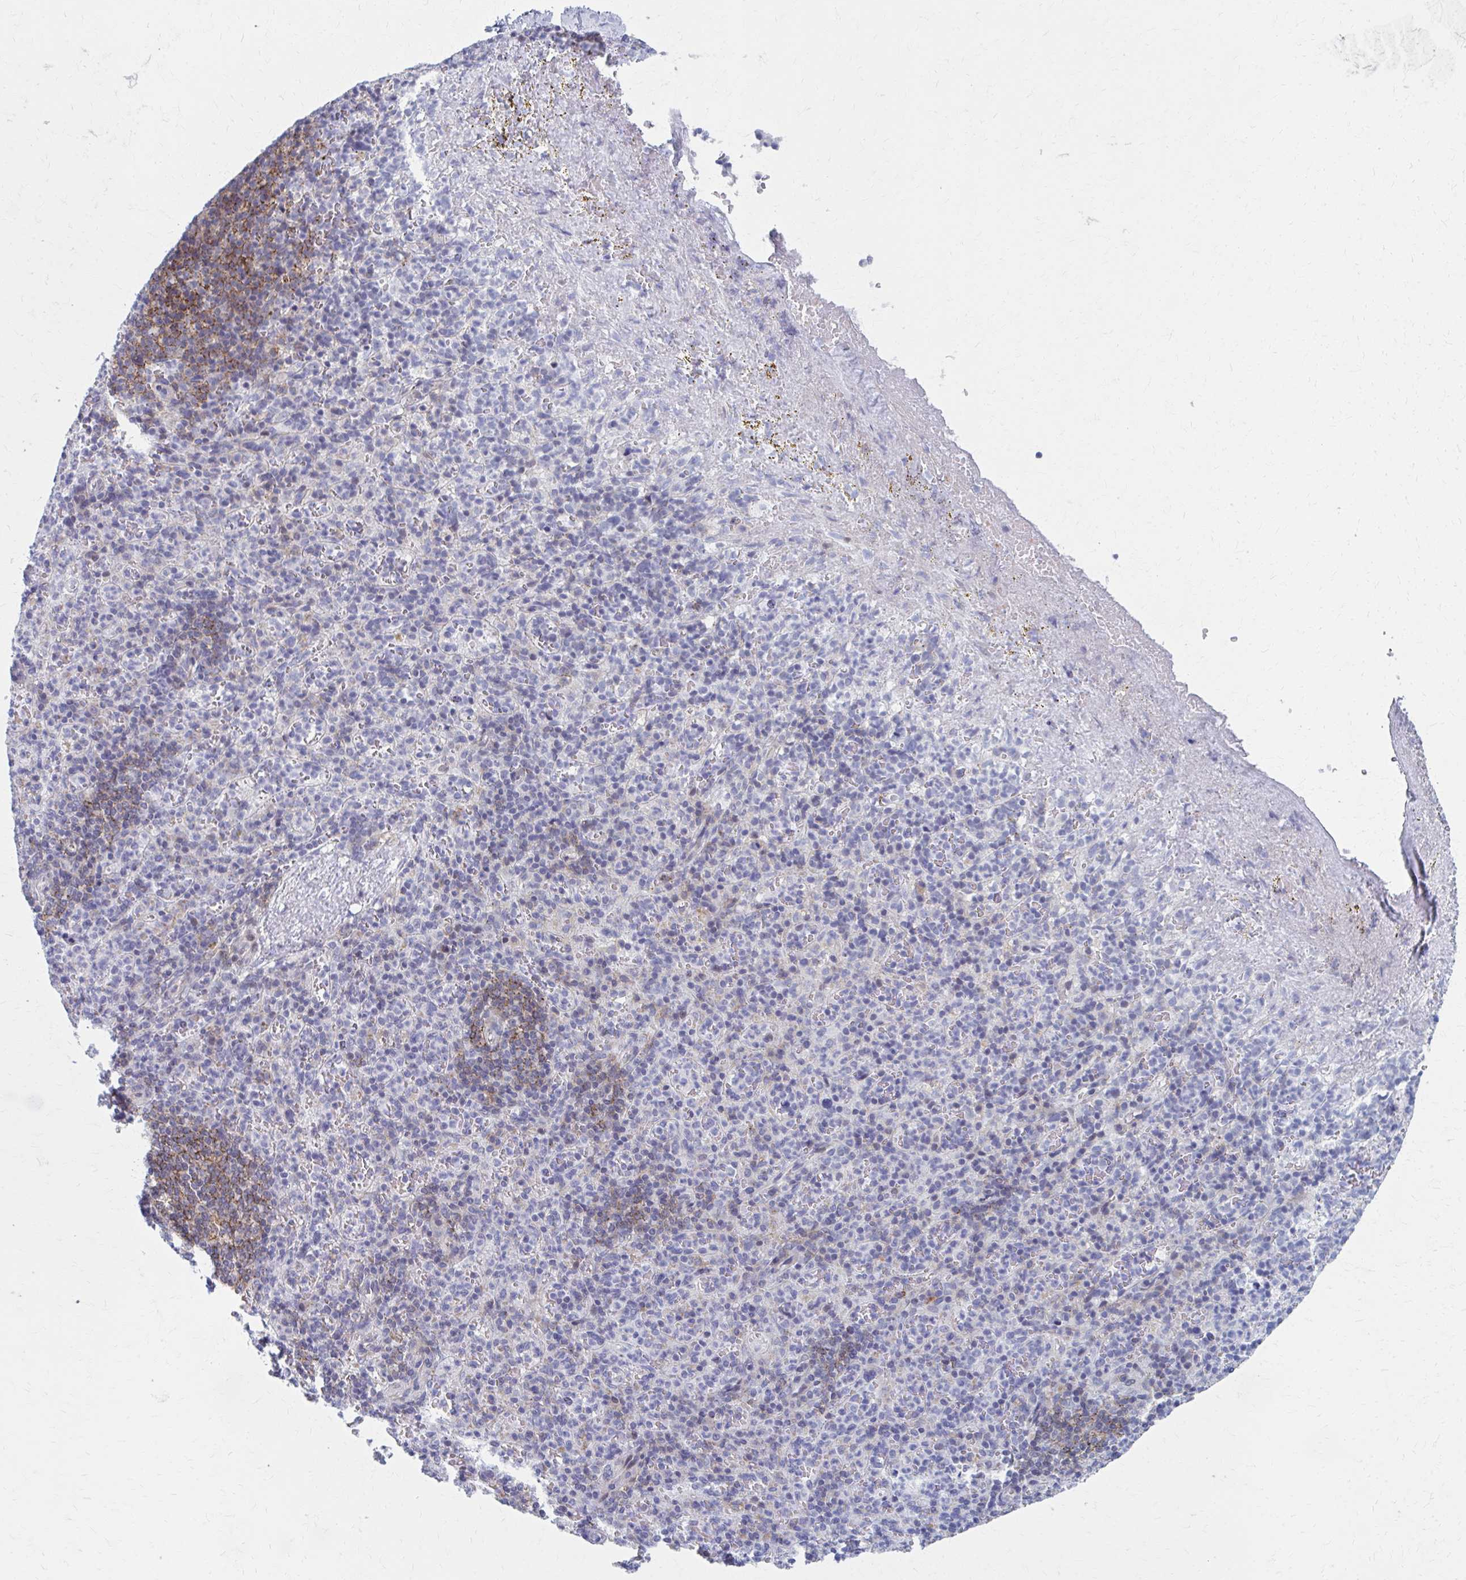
{"staining": {"intensity": "negative", "quantity": "none", "location": "none"}, "tissue": "spleen", "cell_type": "Cells in red pulp", "image_type": "normal", "snomed": [{"axis": "morphology", "description": "Normal tissue, NOS"}, {"axis": "topography", "description": "Spleen"}], "caption": "This is an IHC micrograph of benign human spleen. There is no positivity in cells in red pulp.", "gene": "ABHD16B", "patient": {"sex": "female", "age": 74}}